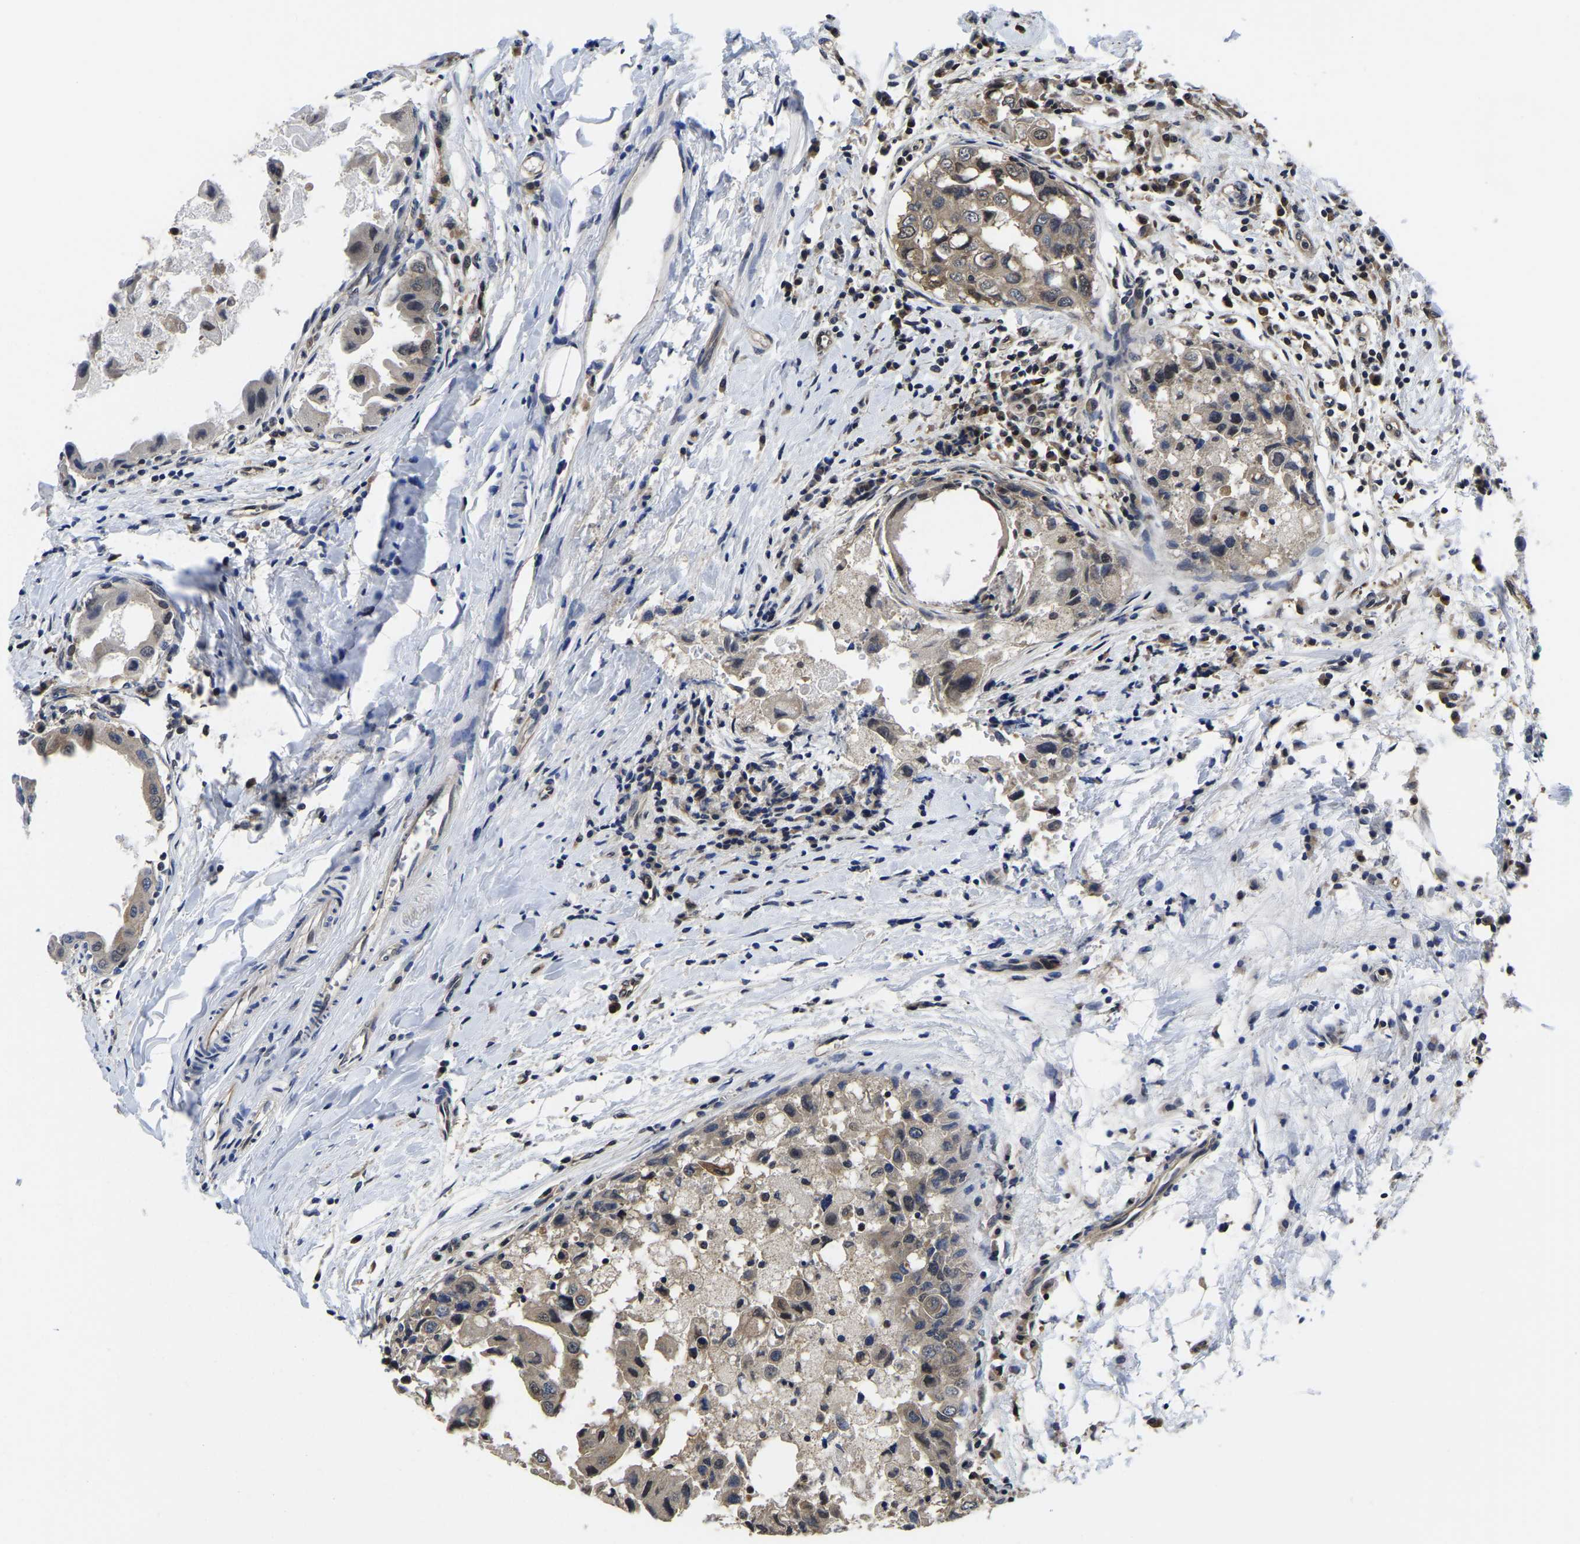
{"staining": {"intensity": "weak", "quantity": ">75%", "location": "cytoplasmic/membranous,nuclear"}, "tissue": "breast cancer", "cell_type": "Tumor cells", "image_type": "cancer", "snomed": [{"axis": "morphology", "description": "Duct carcinoma"}, {"axis": "topography", "description": "Breast"}], "caption": "Immunohistochemistry (IHC) image of human breast cancer (intraductal carcinoma) stained for a protein (brown), which displays low levels of weak cytoplasmic/membranous and nuclear expression in approximately >75% of tumor cells.", "gene": "MCOLN2", "patient": {"sex": "female", "age": 27}}